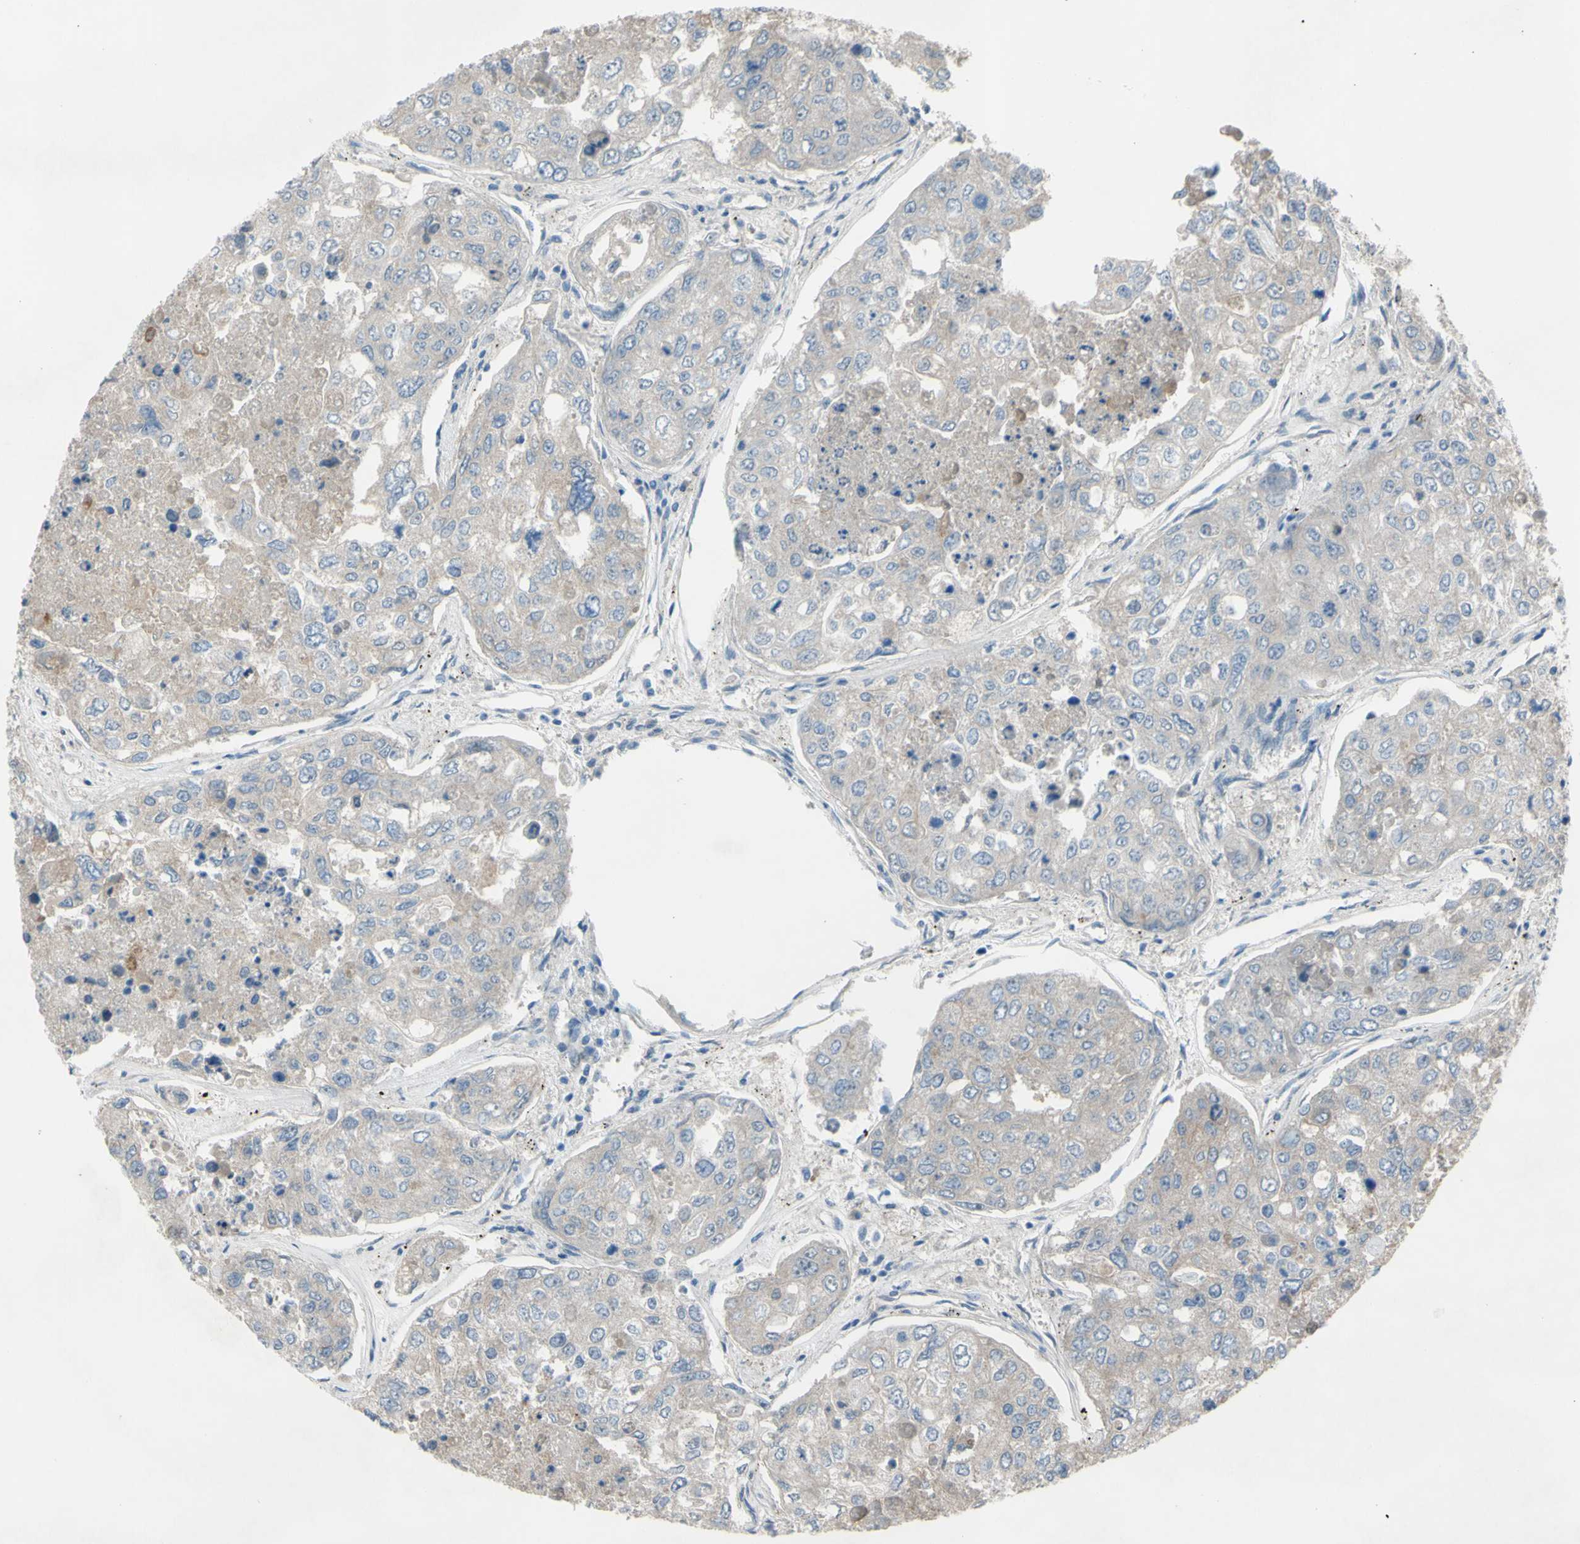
{"staining": {"intensity": "weak", "quantity": "25%-75%", "location": "cytoplasmic/membranous"}, "tissue": "urothelial cancer", "cell_type": "Tumor cells", "image_type": "cancer", "snomed": [{"axis": "morphology", "description": "Urothelial carcinoma, High grade"}, {"axis": "topography", "description": "Lymph node"}, {"axis": "topography", "description": "Urinary bladder"}], "caption": "Human high-grade urothelial carcinoma stained with a protein marker demonstrates weak staining in tumor cells.", "gene": "ATRN", "patient": {"sex": "male", "age": 51}}